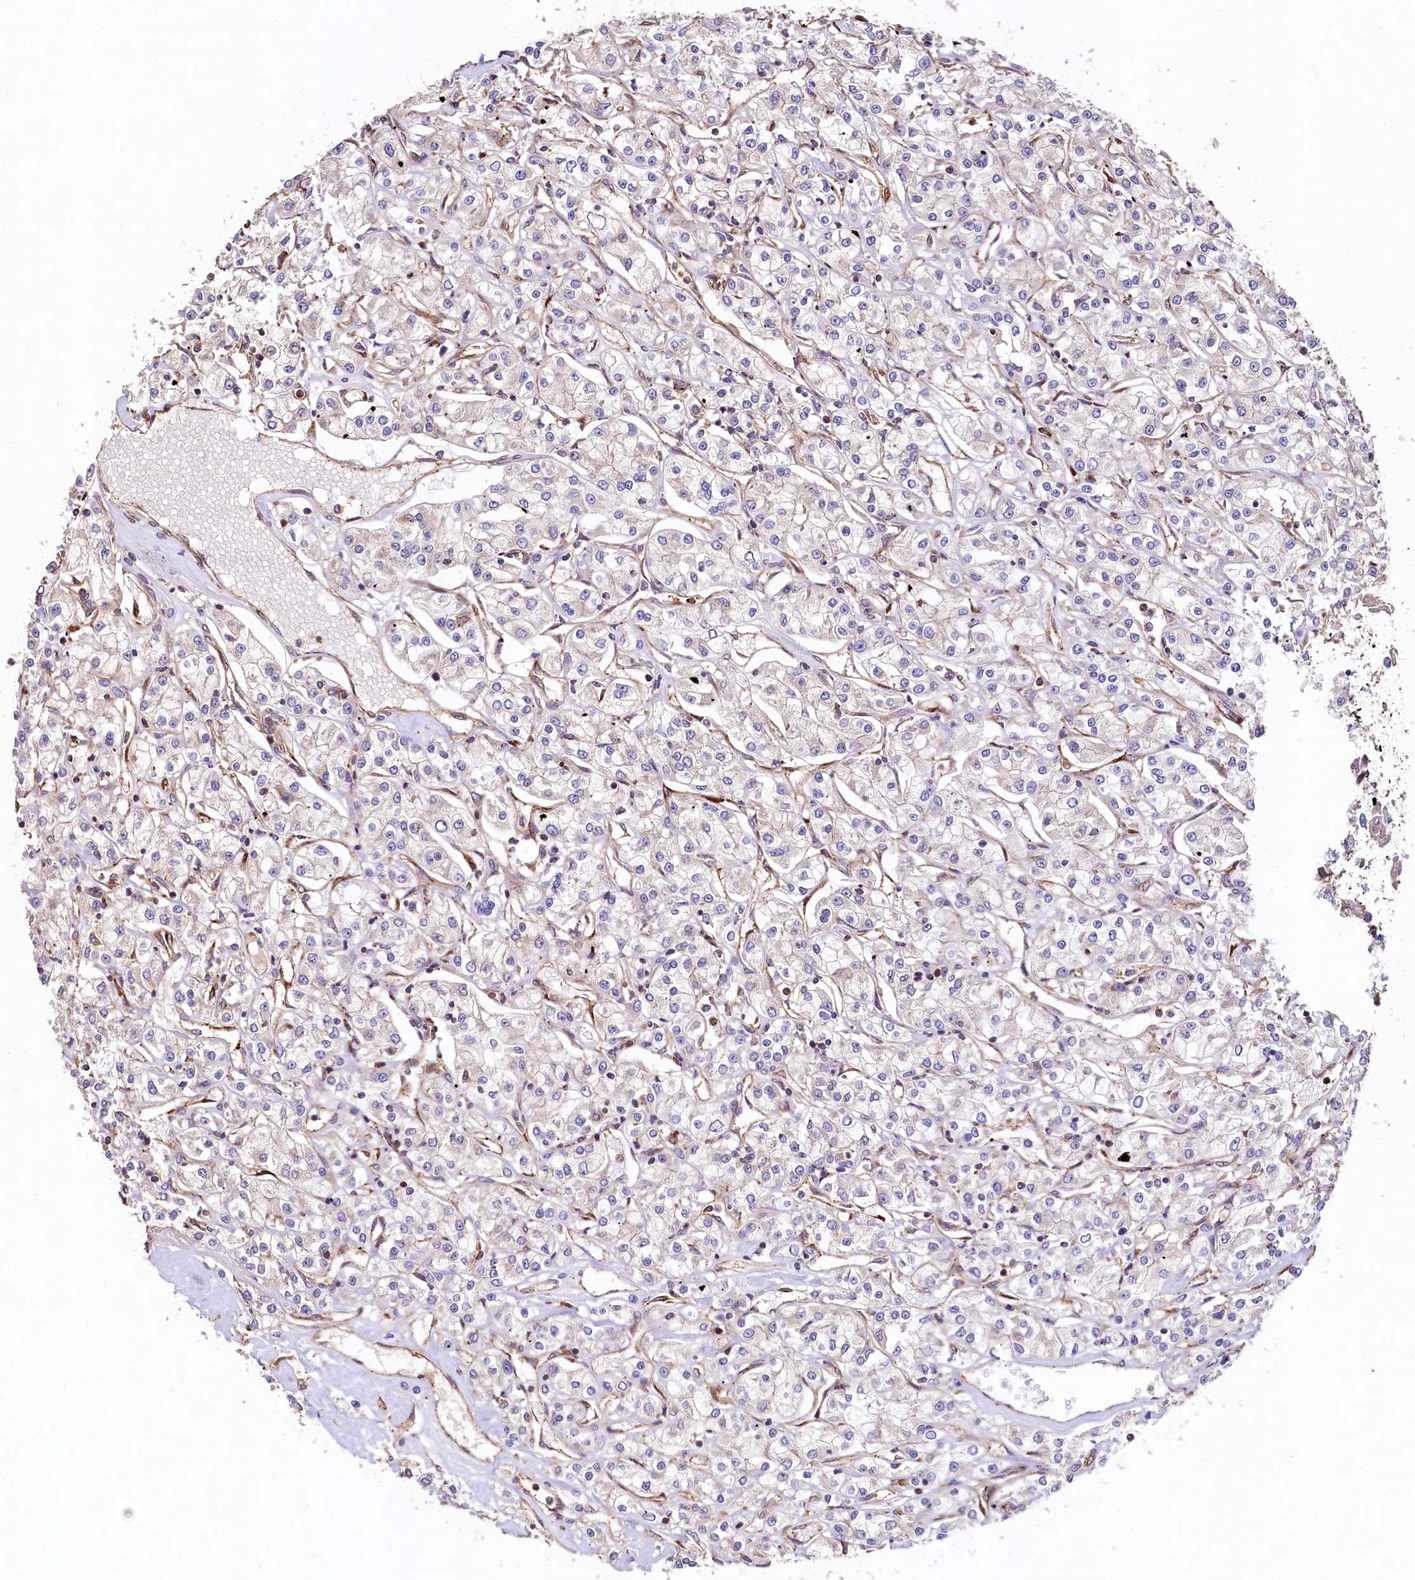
{"staining": {"intensity": "negative", "quantity": "none", "location": "none"}, "tissue": "renal cancer", "cell_type": "Tumor cells", "image_type": "cancer", "snomed": [{"axis": "morphology", "description": "Adenocarcinoma, NOS"}, {"axis": "topography", "description": "Kidney"}], "caption": "An immunohistochemistry (IHC) micrograph of renal cancer (adenocarcinoma) is shown. There is no staining in tumor cells of renal cancer (adenocarcinoma). (DAB immunohistochemistry, high magnification).", "gene": "KLHDC4", "patient": {"sex": "female", "age": 59}}